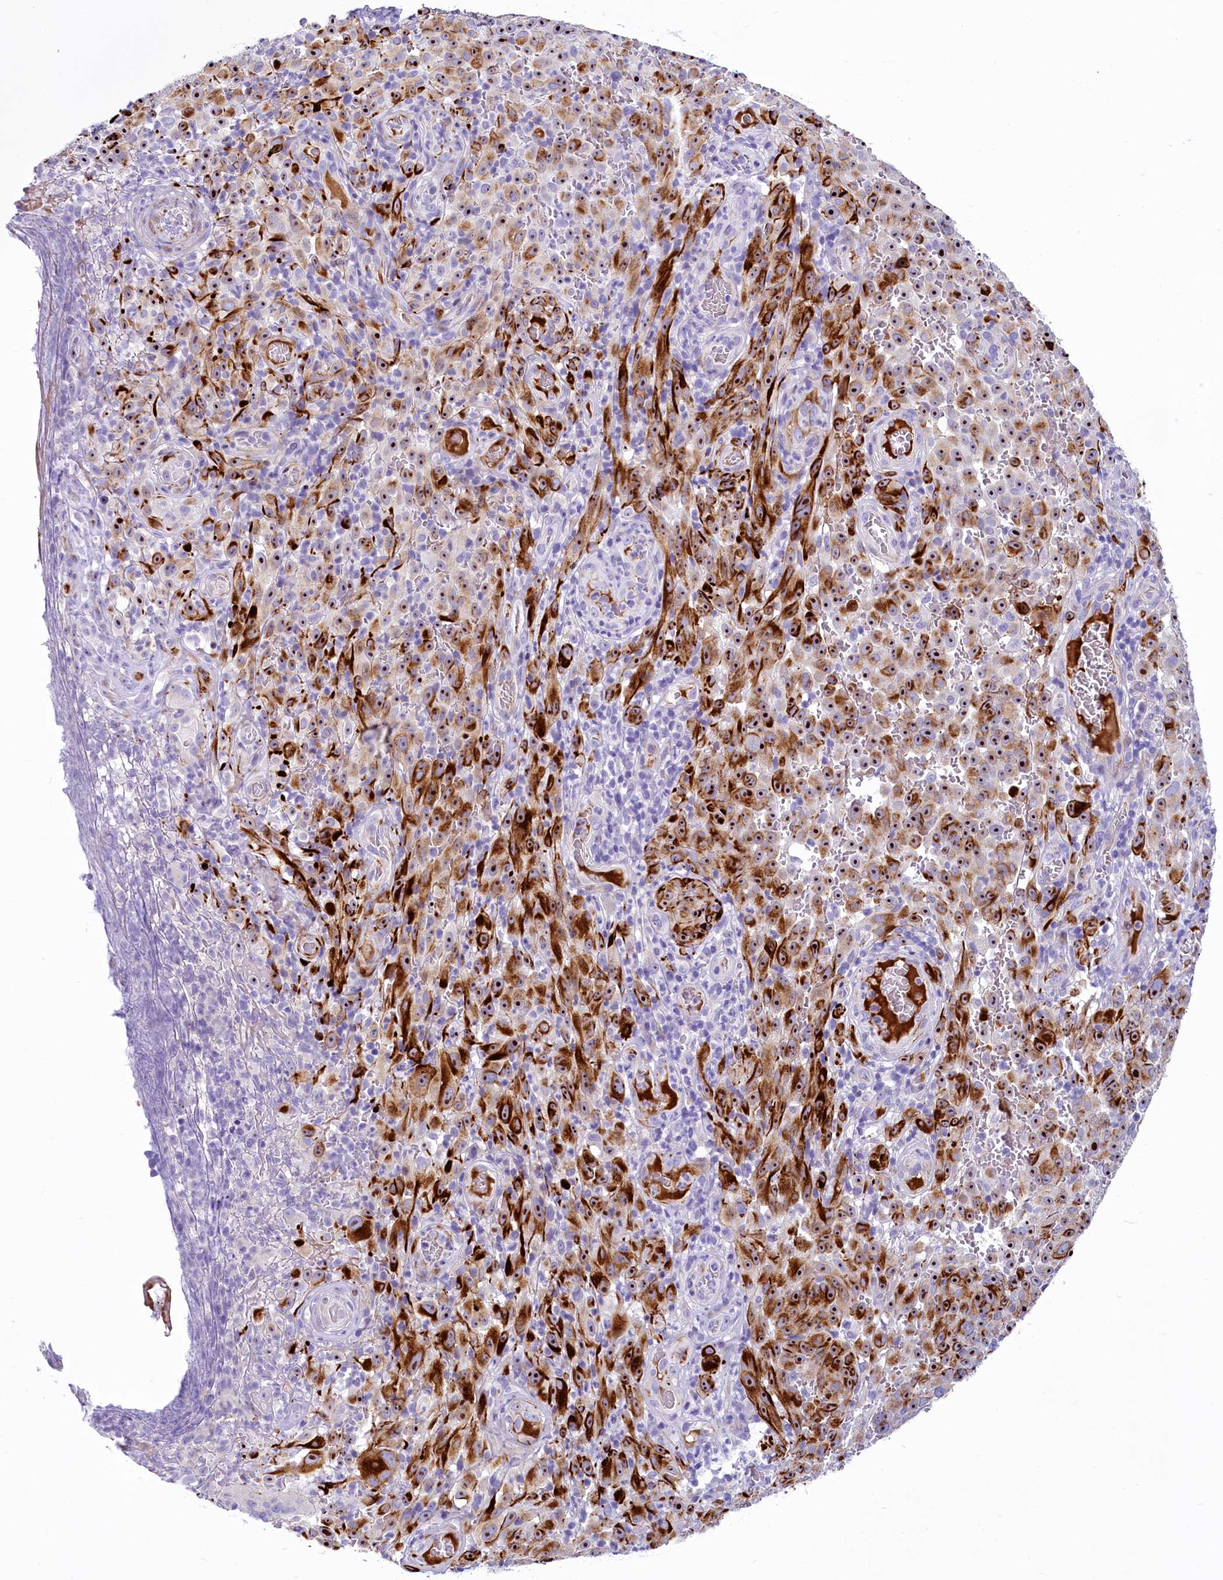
{"staining": {"intensity": "strong", "quantity": ">75%", "location": "nuclear"}, "tissue": "melanoma", "cell_type": "Tumor cells", "image_type": "cancer", "snomed": [{"axis": "morphology", "description": "Malignant melanoma, NOS"}, {"axis": "topography", "description": "Skin"}], "caption": "DAB immunohistochemical staining of melanoma demonstrates strong nuclear protein expression in approximately >75% of tumor cells. (DAB IHC, brown staining for protein, blue staining for nuclei).", "gene": "SH3TC2", "patient": {"sex": "female", "age": 82}}